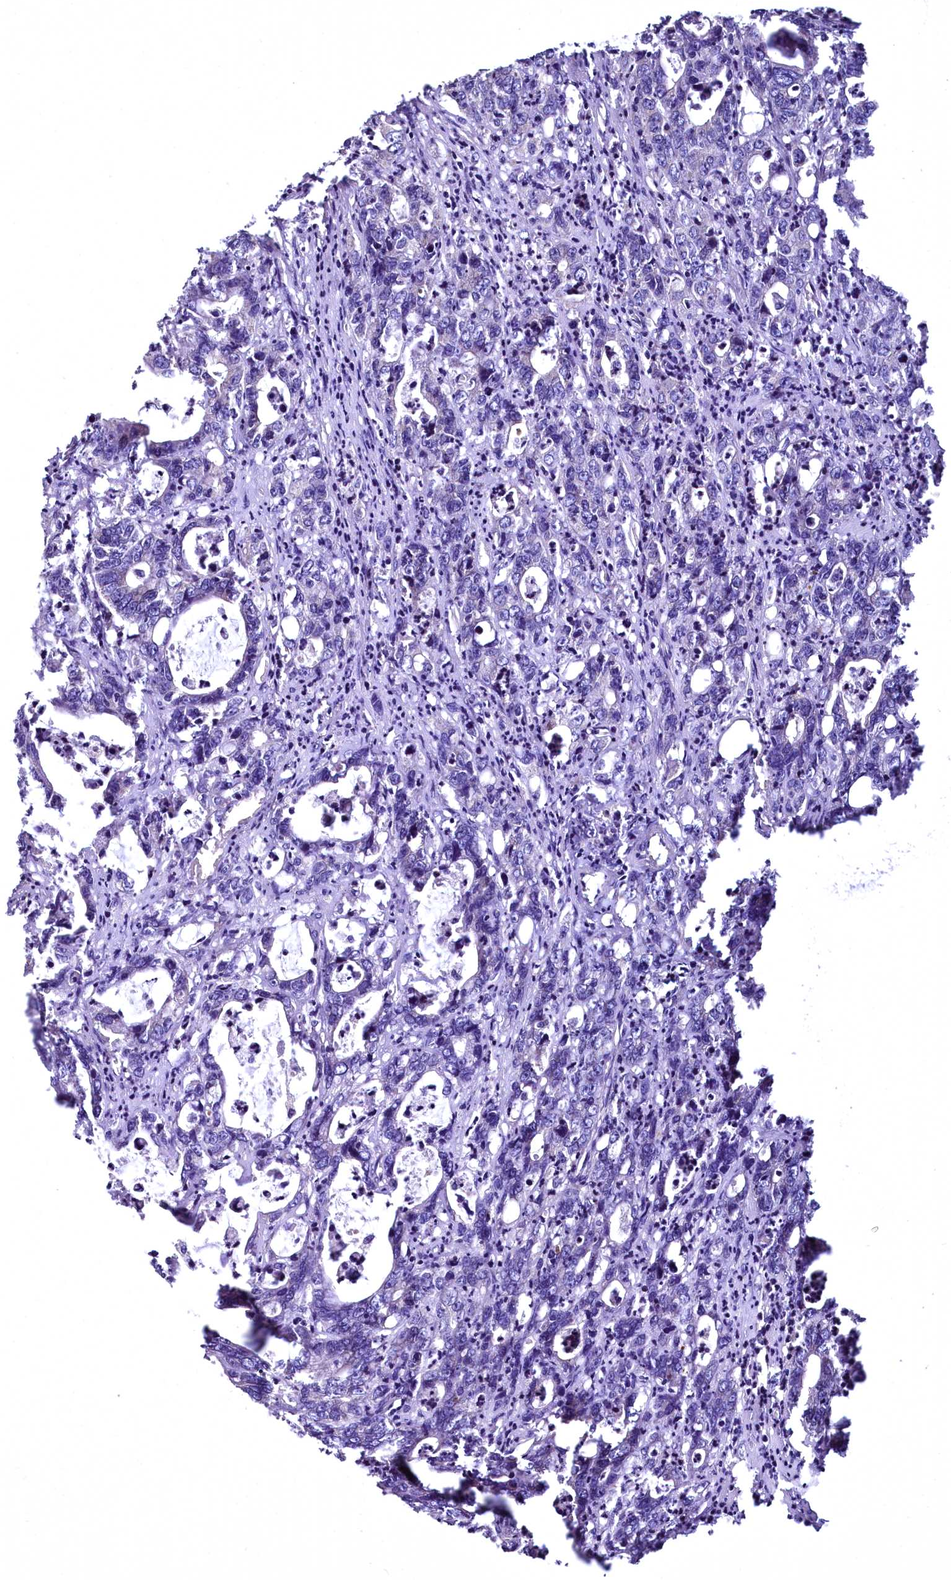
{"staining": {"intensity": "negative", "quantity": "none", "location": "none"}, "tissue": "colorectal cancer", "cell_type": "Tumor cells", "image_type": "cancer", "snomed": [{"axis": "morphology", "description": "Adenocarcinoma, NOS"}, {"axis": "topography", "description": "Colon"}], "caption": "Tumor cells show no significant staining in colorectal adenocarcinoma.", "gene": "TBCEL", "patient": {"sex": "female", "age": 75}}